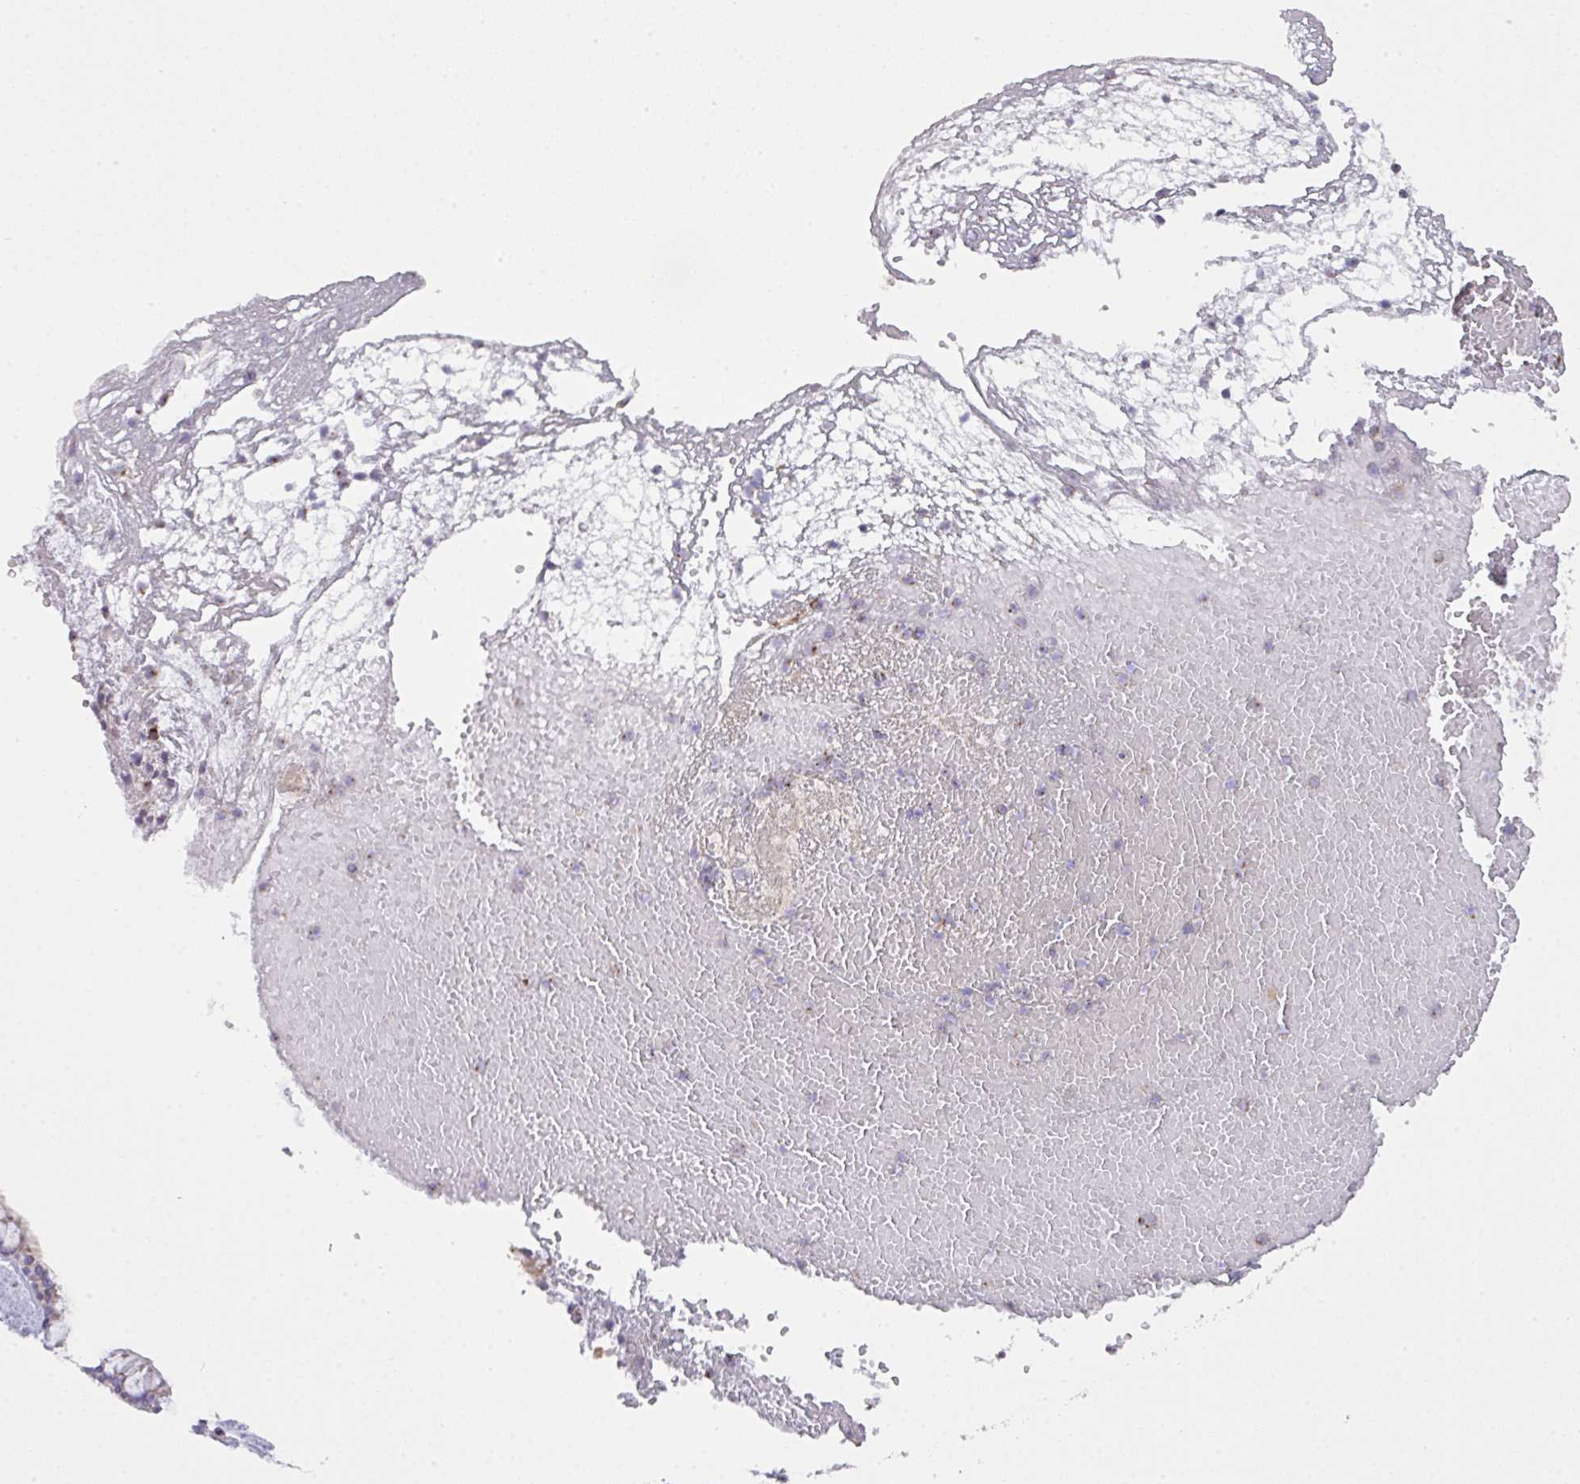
{"staining": {"intensity": "moderate", "quantity": "25%-75%", "location": "cytoplasmic/membranous"}, "tissue": "nasopharynx", "cell_type": "Respiratory epithelial cells", "image_type": "normal", "snomed": [{"axis": "morphology", "description": "Normal tissue, NOS"}, {"axis": "topography", "description": "Nasopharynx"}], "caption": "This is a photomicrograph of immunohistochemistry staining of unremarkable nasopharynx, which shows moderate expression in the cytoplasmic/membranous of respiratory epithelial cells.", "gene": "VTI1A", "patient": {"sex": "male", "age": 65}}